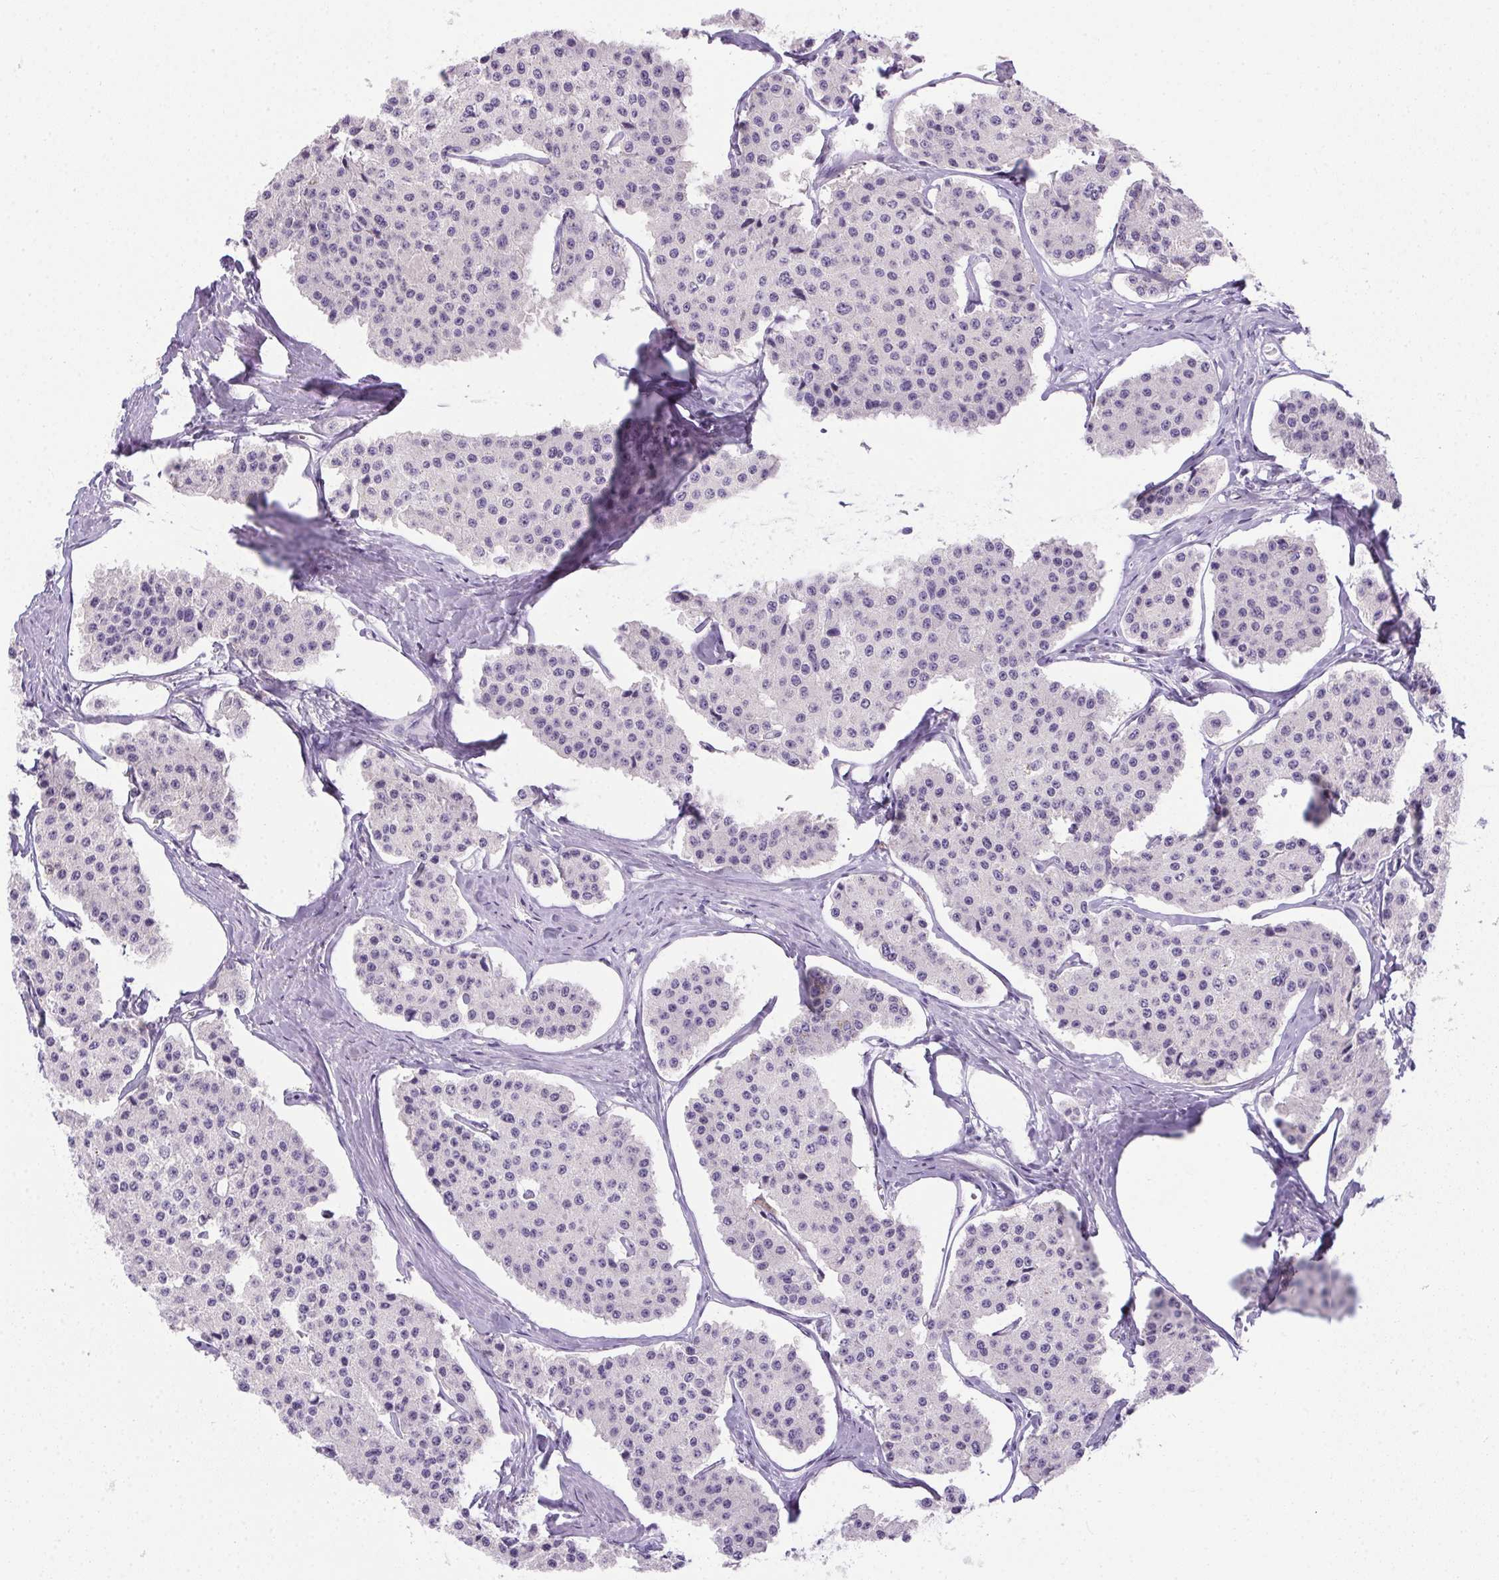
{"staining": {"intensity": "negative", "quantity": "none", "location": "none"}, "tissue": "carcinoid", "cell_type": "Tumor cells", "image_type": "cancer", "snomed": [{"axis": "morphology", "description": "Carcinoid, malignant, NOS"}, {"axis": "topography", "description": "Small intestine"}], "caption": "Immunohistochemical staining of carcinoid demonstrates no significant positivity in tumor cells.", "gene": "DNAJC5G", "patient": {"sex": "female", "age": 65}}